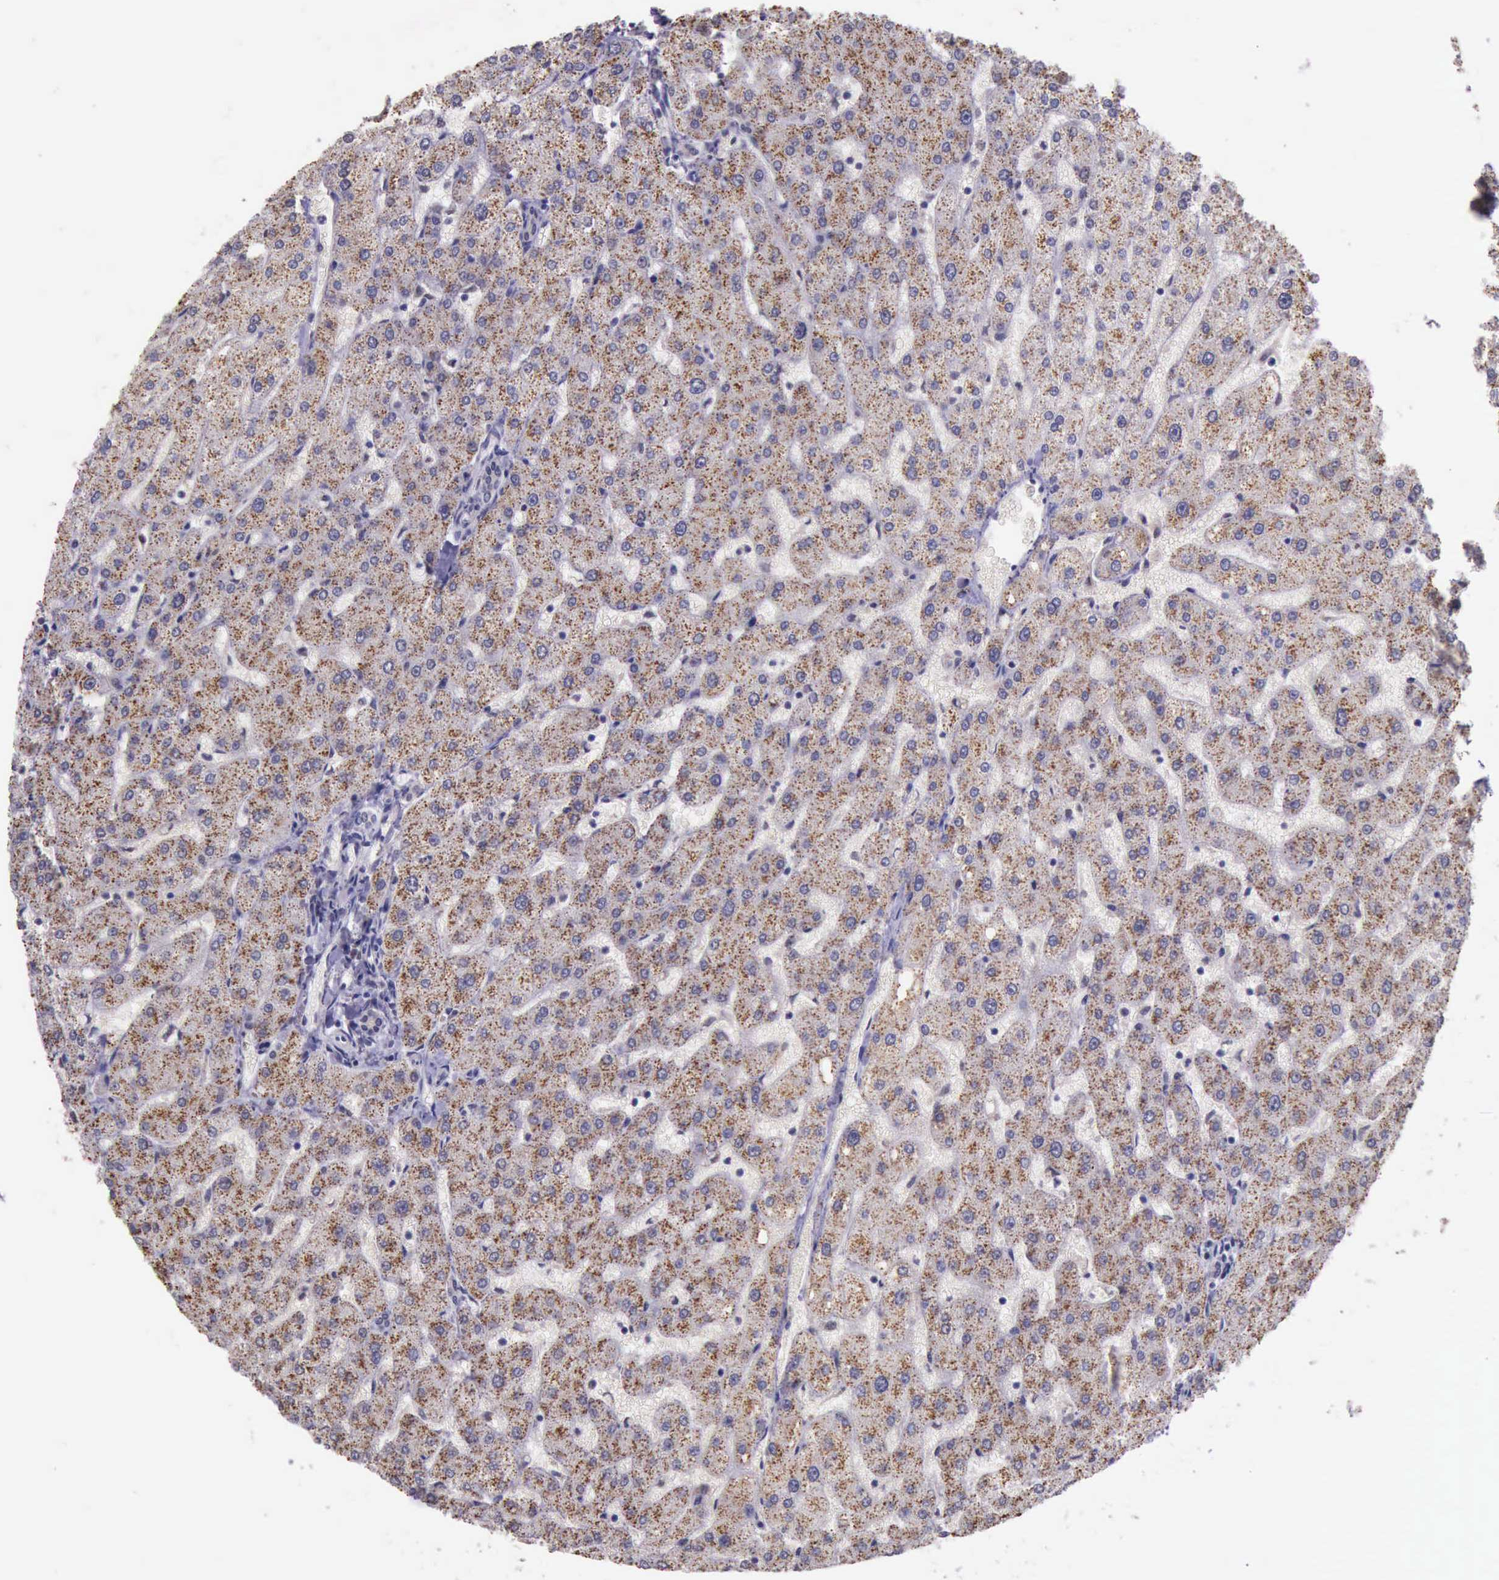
{"staining": {"intensity": "moderate", "quantity": ">75%", "location": "nuclear"}, "tissue": "liver", "cell_type": "Cholangiocytes", "image_type": "normal", "snomed": [{"axis": "morphology", "description": "Normal tissue, NOS"}, {"axis": "topography", "description": "Liver"}], "caption": "Liver stained for a protein demonstrates moderate nuclear positivity in cholangiocytes. Immunohistochemistry (ihc) stains the protein of interest in brown and the nuclei are stained blue.", "gene": "PRPF39", "patient": {"sex": "male", "age": 67}}